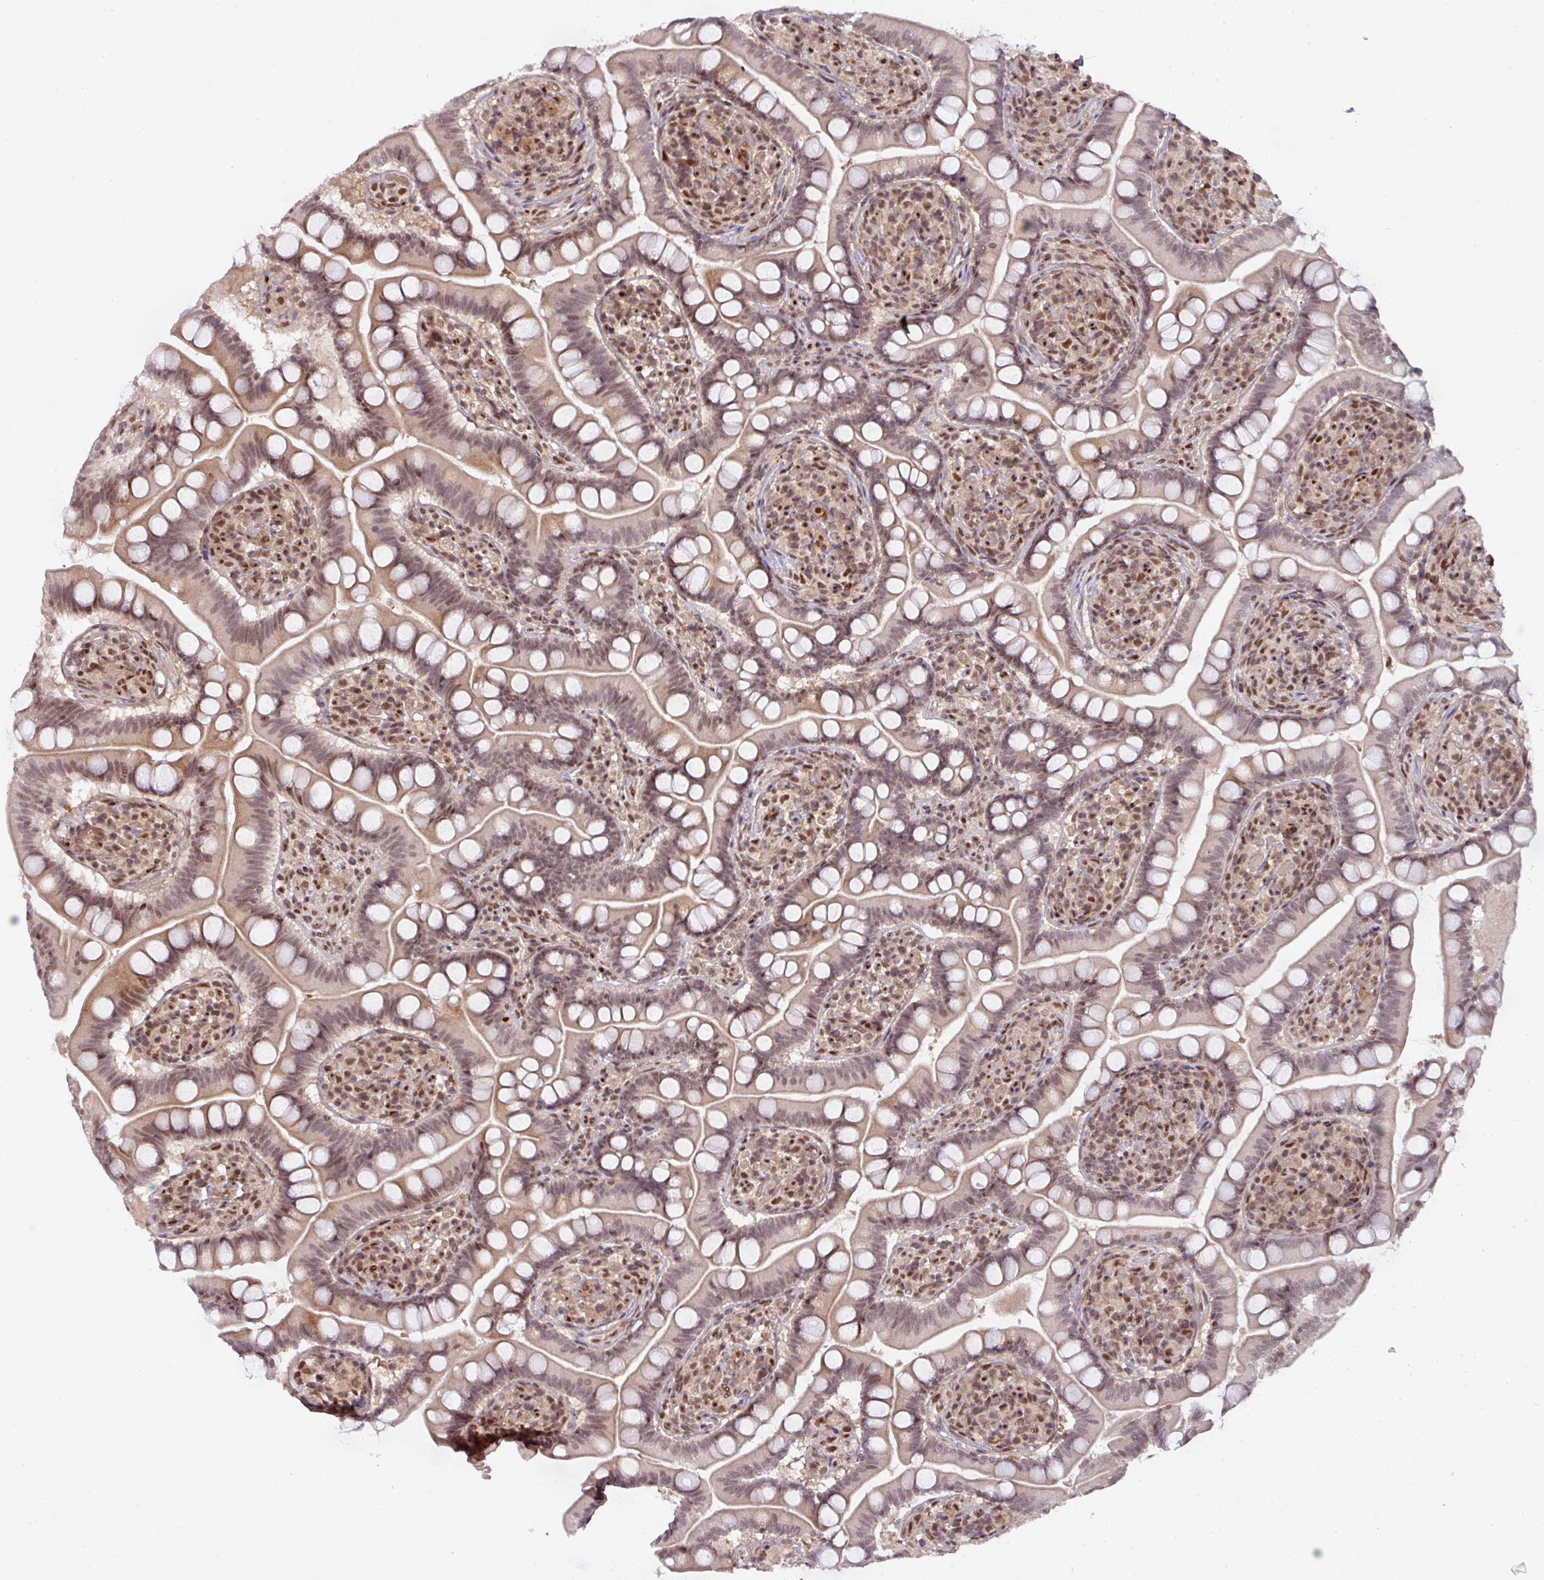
{"staining": {"intensity": "moderate", "quantity": ">75%", "location": "cytoplasmic/membranous,nuclear"}, "tissue": "small intestine", "cell_type": "Glandular cells", "image_type": "normal", "snomed": [{"axis": "morphology", "description": "Normal tissue, NOS"}, {"axis": "topography", "description": "Small intestine"}], "caption": "This micrograph reveals benign small intestine stained with immunohistochemistry to label a protein in brown. The cytoplasmic/membranous,nuclear of glandular cells show moderate positivity for the protein. Nuclei are counter-stained blue.", "gene": "CIC", "patient": {"sex": "female", "age": 64}}